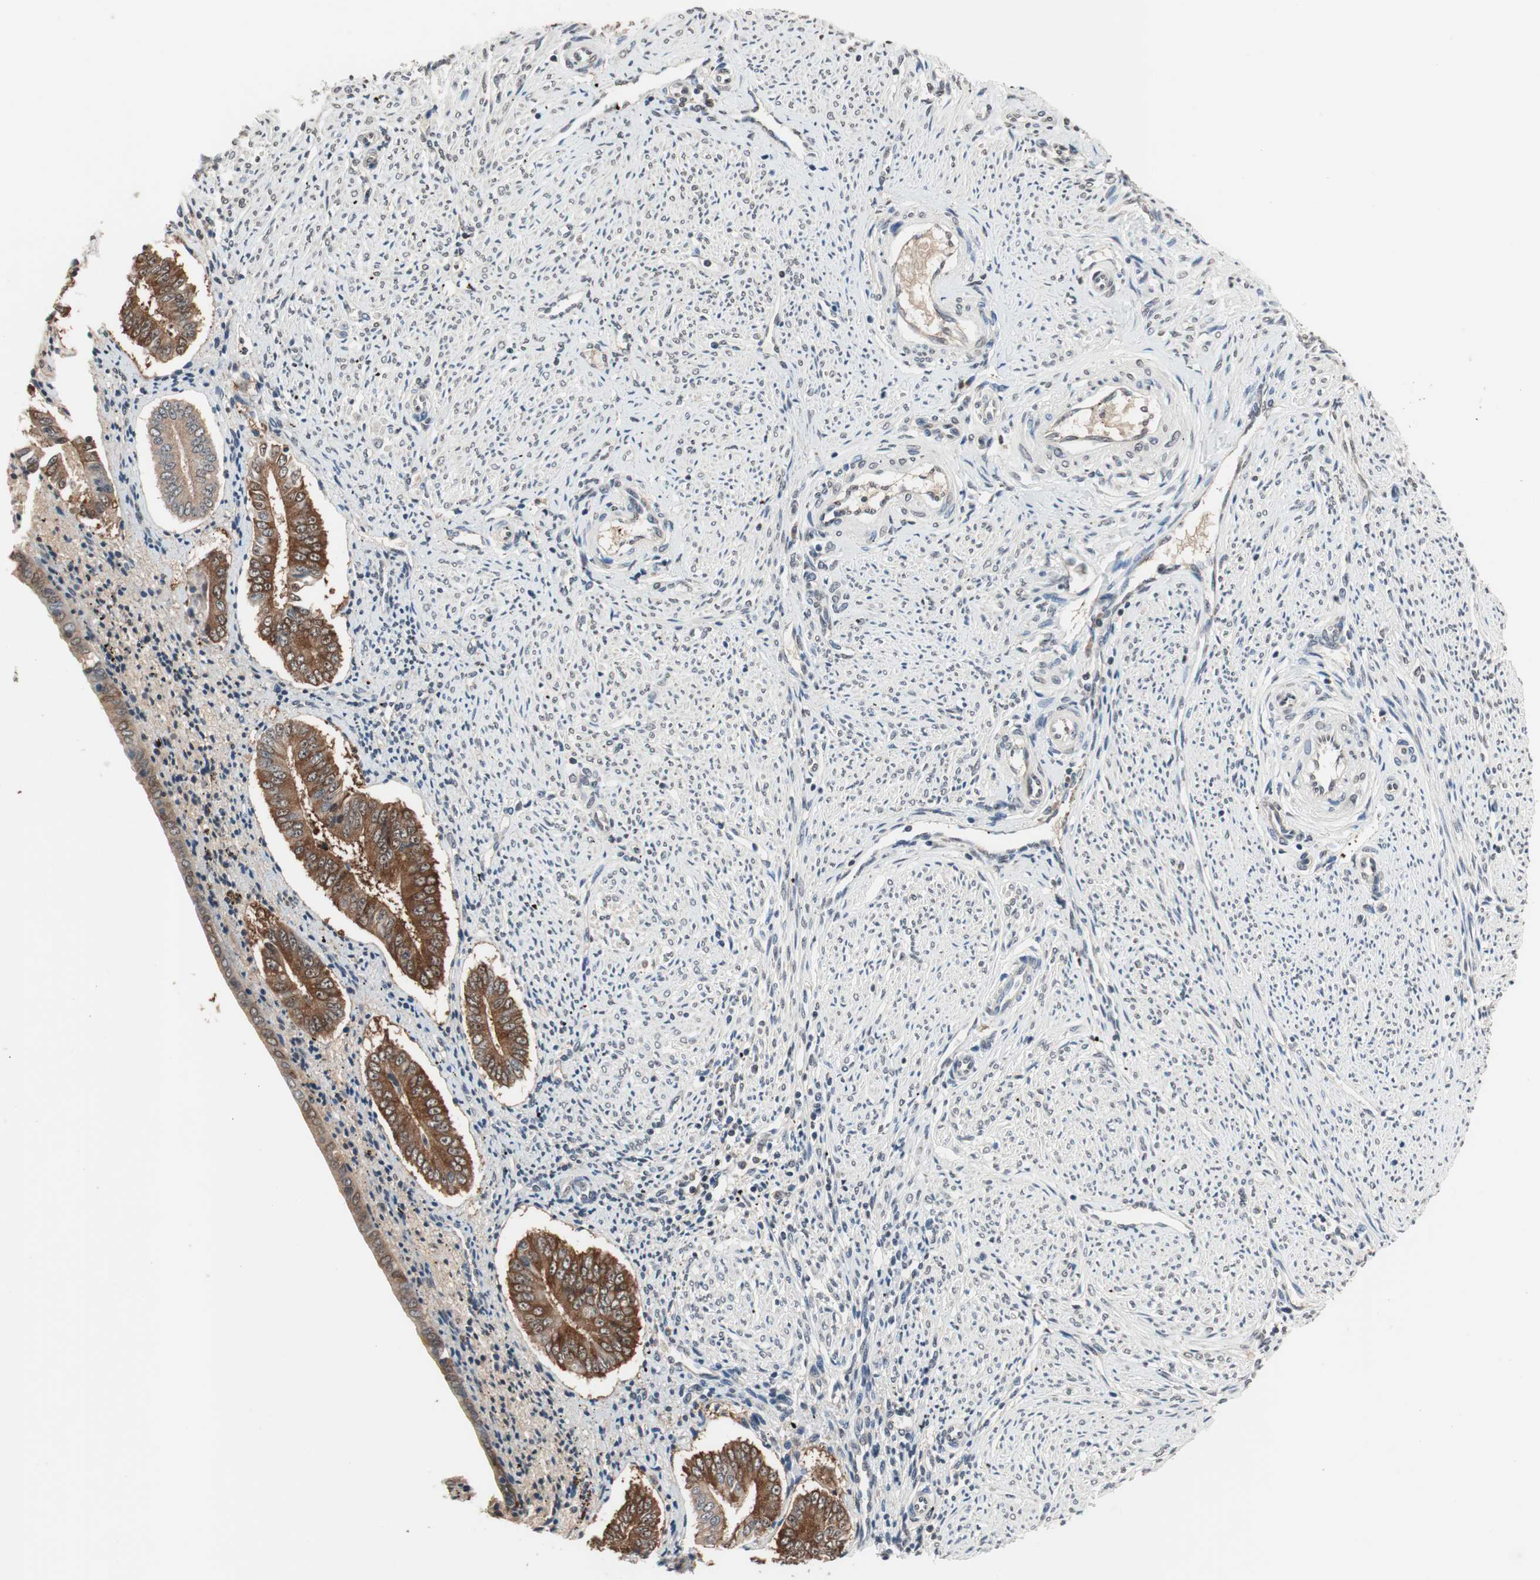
{"staining": {"intensity": "negative", "quantity": "none", "location": "none"}, "tissue": "endometrium", "cell_type": "Cells in endometrial stroma", "image_type": "normal", "snomed": [{"axis": "morphology", "description": "Normal tissue, NOS"}, {"axis": "topography", "description": "Endometrium"}], "caption": "There is no significant staining in cells in endometrial stroma of endometrium. Brightfield microscopy of immunohistochemistry (IHC) stained with DAB (3,3'-diaminobenzidine) (brown) and hematoxylin (blue), captured at high magnification.", "gene": "GCLC", "patient": {"sex": "female", "age": 42}}